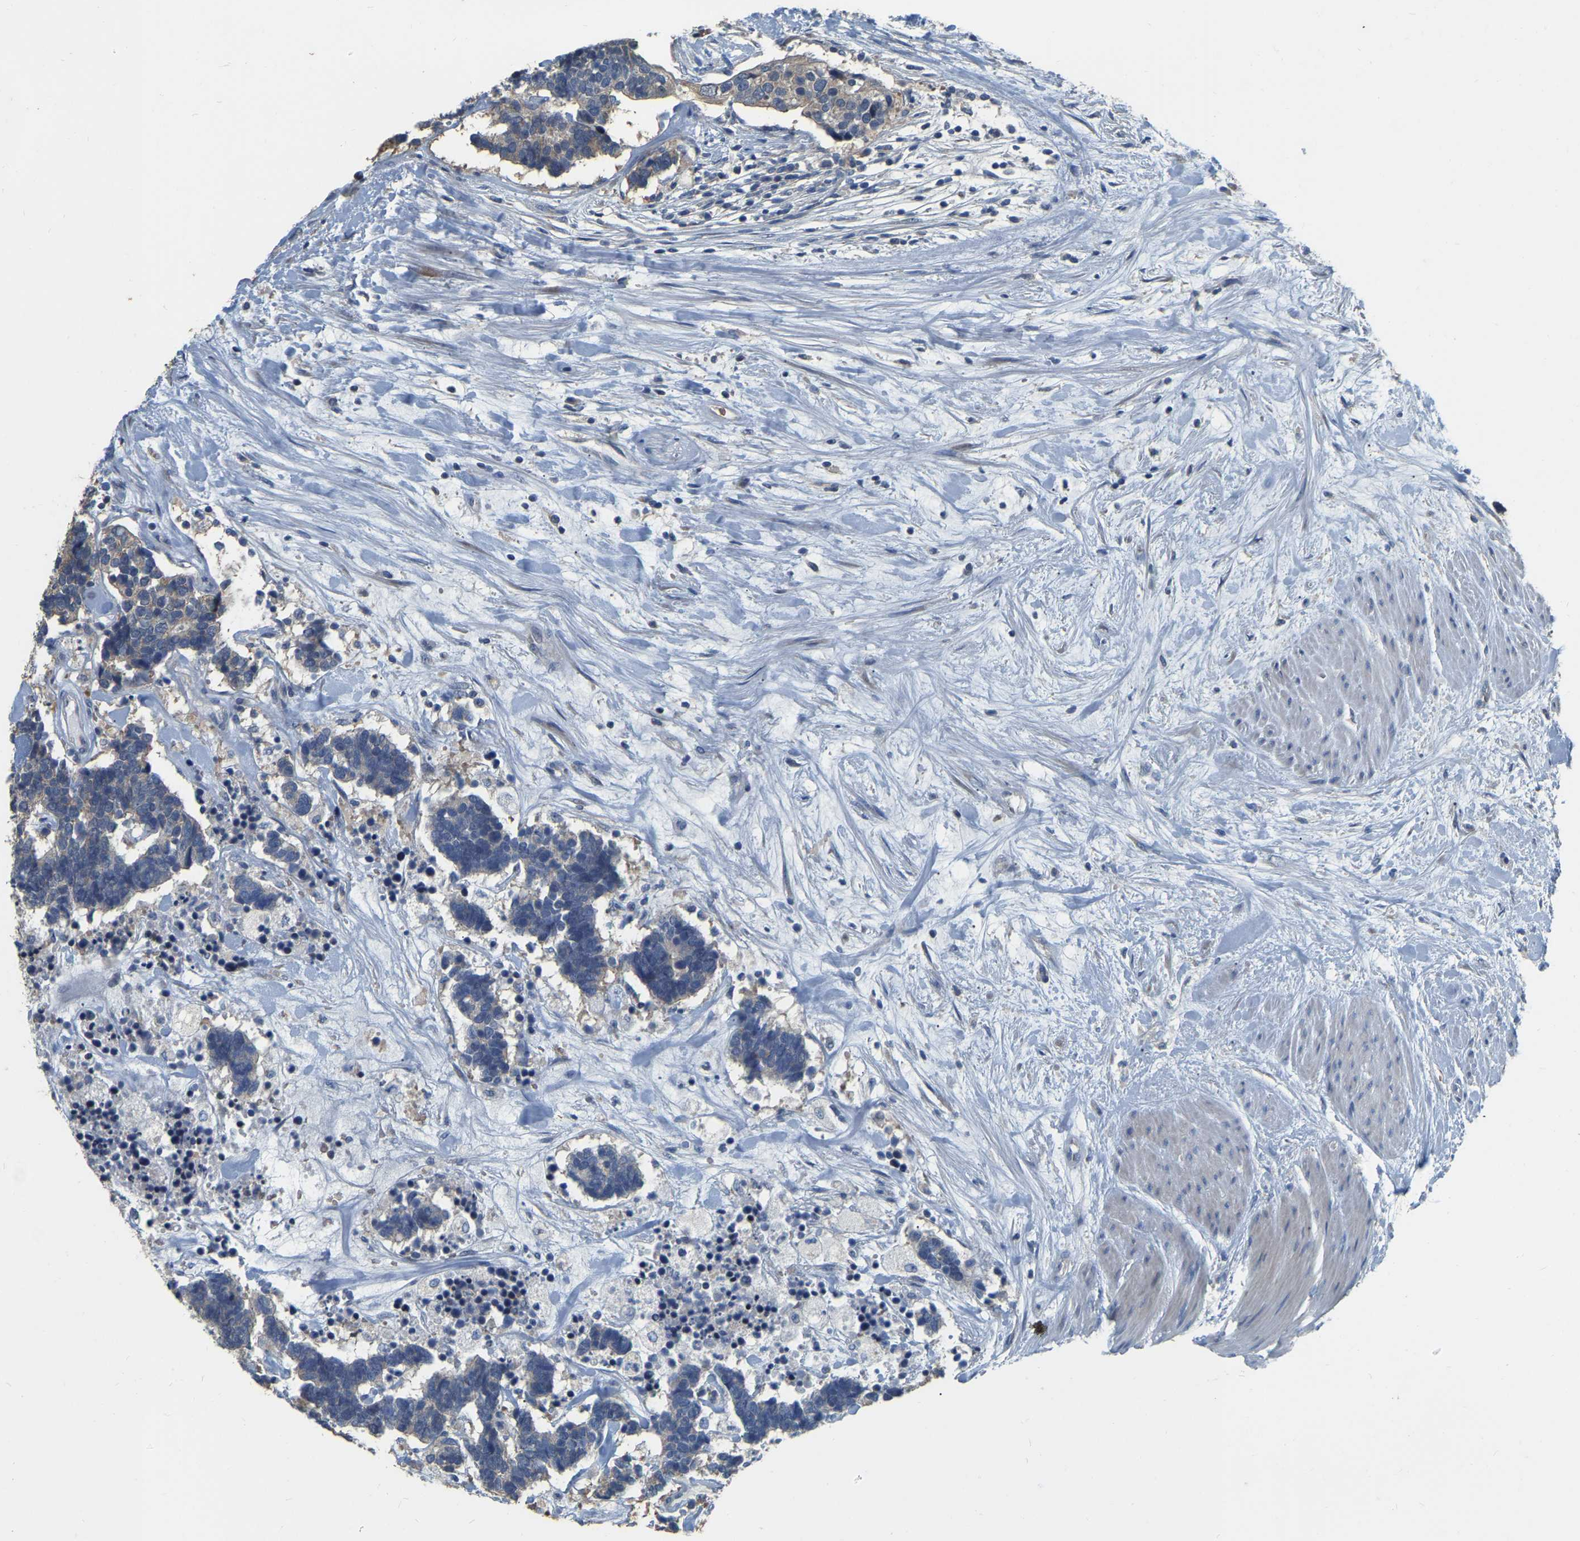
{"staining": {"intensity": "negative", "quantity": "none", "location": "none"}, "tissue": "carcinoid", "cell_type": "Tumor cells", "image_type": "cancer", "snomed": [{"axis": "morphology", "description": "Carcinoma, NOS"}, {"axis": "morphology", "description": "Carcinoid, malignant, NOS"}, {"axis": "topography", "description": "Urinary bladder"}], "caption": "IHC of carcinoma shows no expression in tumor cells.", "gene": "CFAP298", "patient": {"sex": "male", "age": 57}}